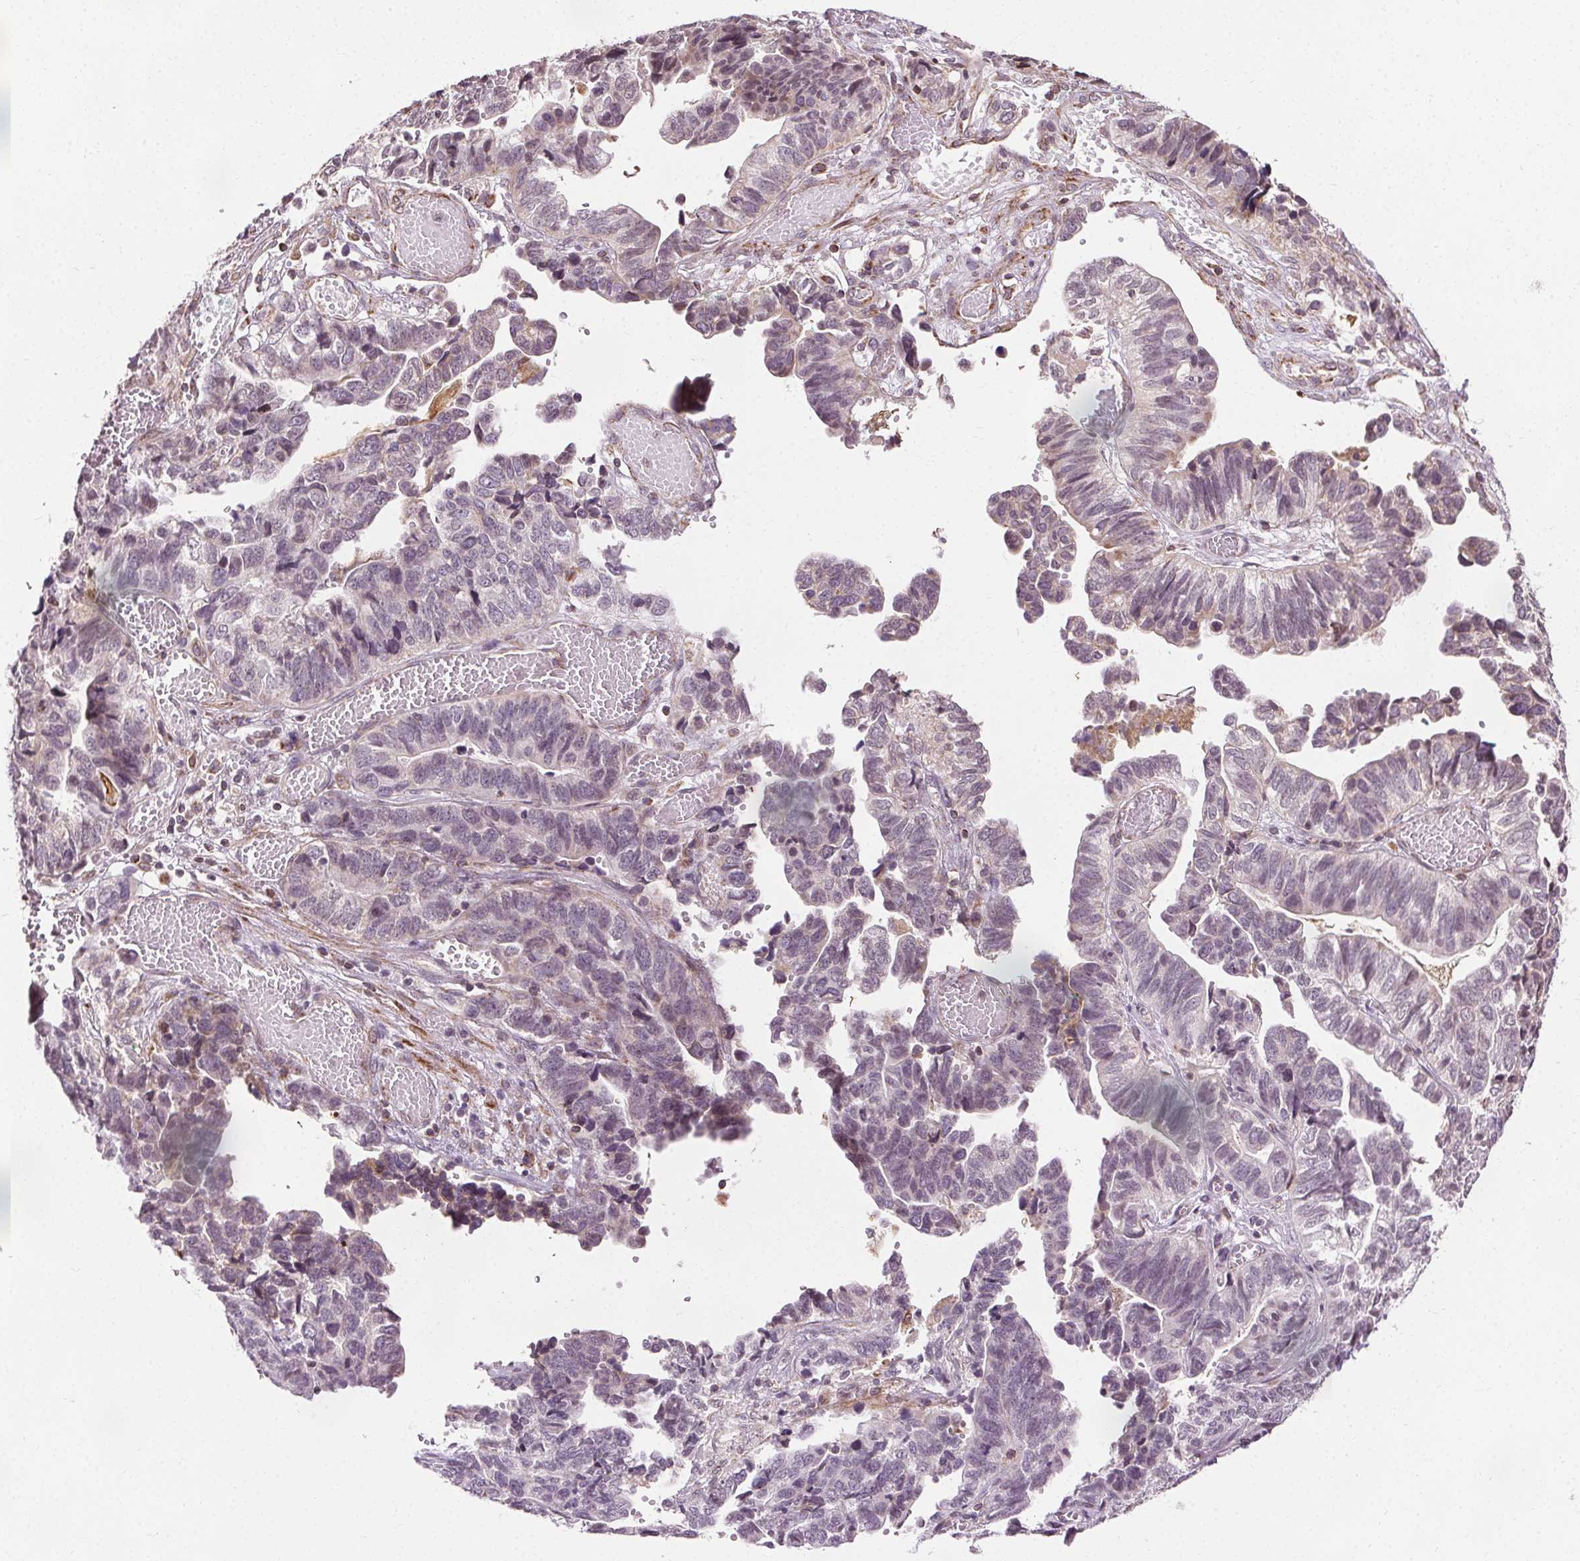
{"staining": {"intensity": "negative", "quantity": "none", "location": "none"}, "tissue": "stomach cancer", "cell_type": "Tumor cells", "image_type": "cancer", "snomed": [{"axis": "morphology", "description": "Adenocarcinoma, NOS"}, {"axis": "topography", "description": "Stomach, upper"}], "caption": "A histopathology image of human stomach cancer (adenocarcinoma) is negative for staining in tumor cells.", "gene": "LFNG", "patient": {"sex": "female", "age": 67}}